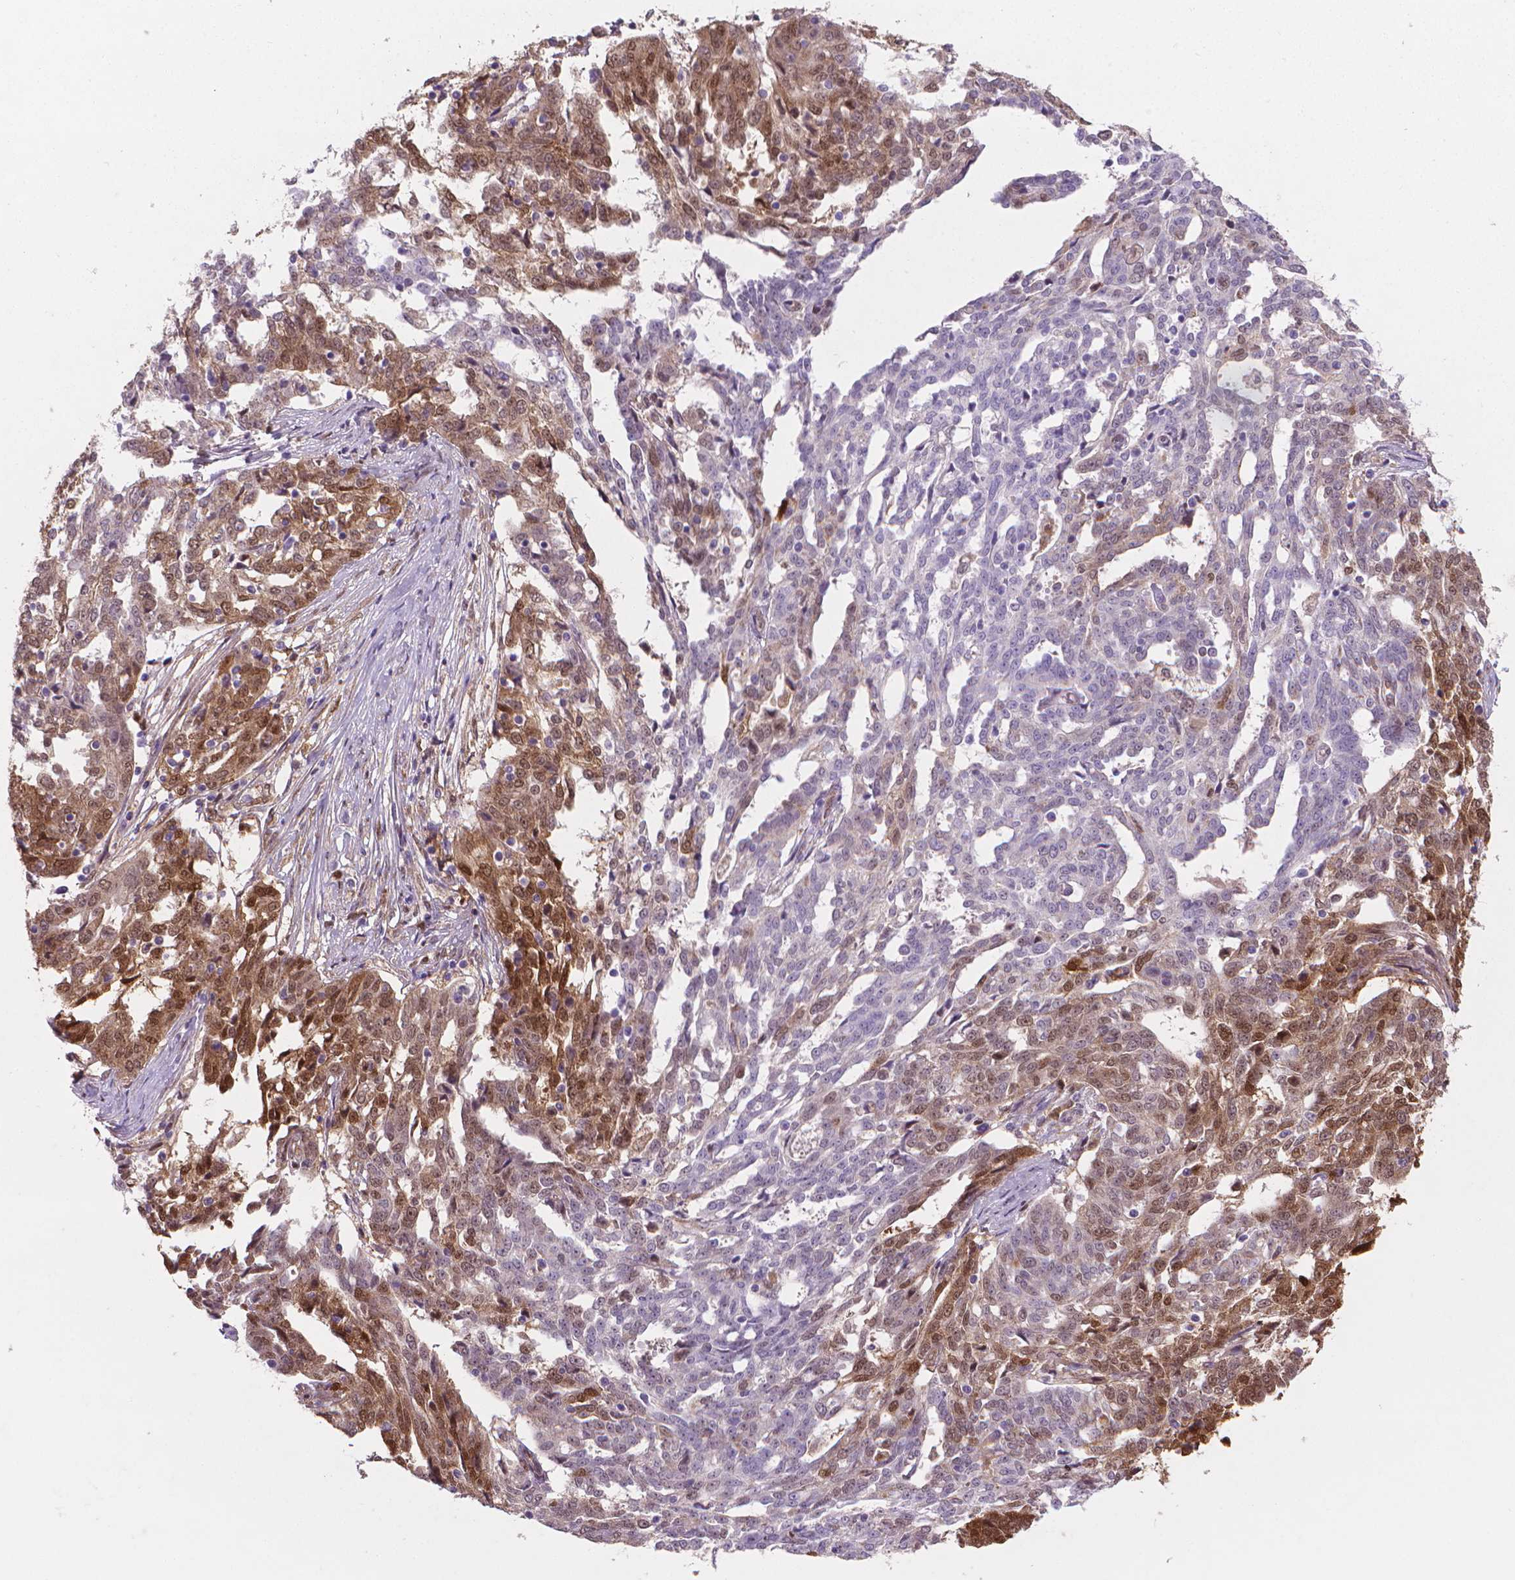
{"staining": {"intensity": "strong", "quantity": ">75%", "location": "cytoplasmic/membranous,nuclear"}, "tissue": "ovarian cancer", "cell_type": "Tumor cells", "image_type": "cancer", "snomed": [{"axis": "morphology", "description": "Cystadenocarcinoma, serous, NOS"}, {"axis": "topography", "description": "Ovary"}], "caption": "Tumor cells exhibit high levels of strong cytoplasmic/membranous and nuclear expression in about >75% of cells in human ovarian cancer.", "gene": "TNFAIP2", "patient": {"sex": "female", "age": 67}}